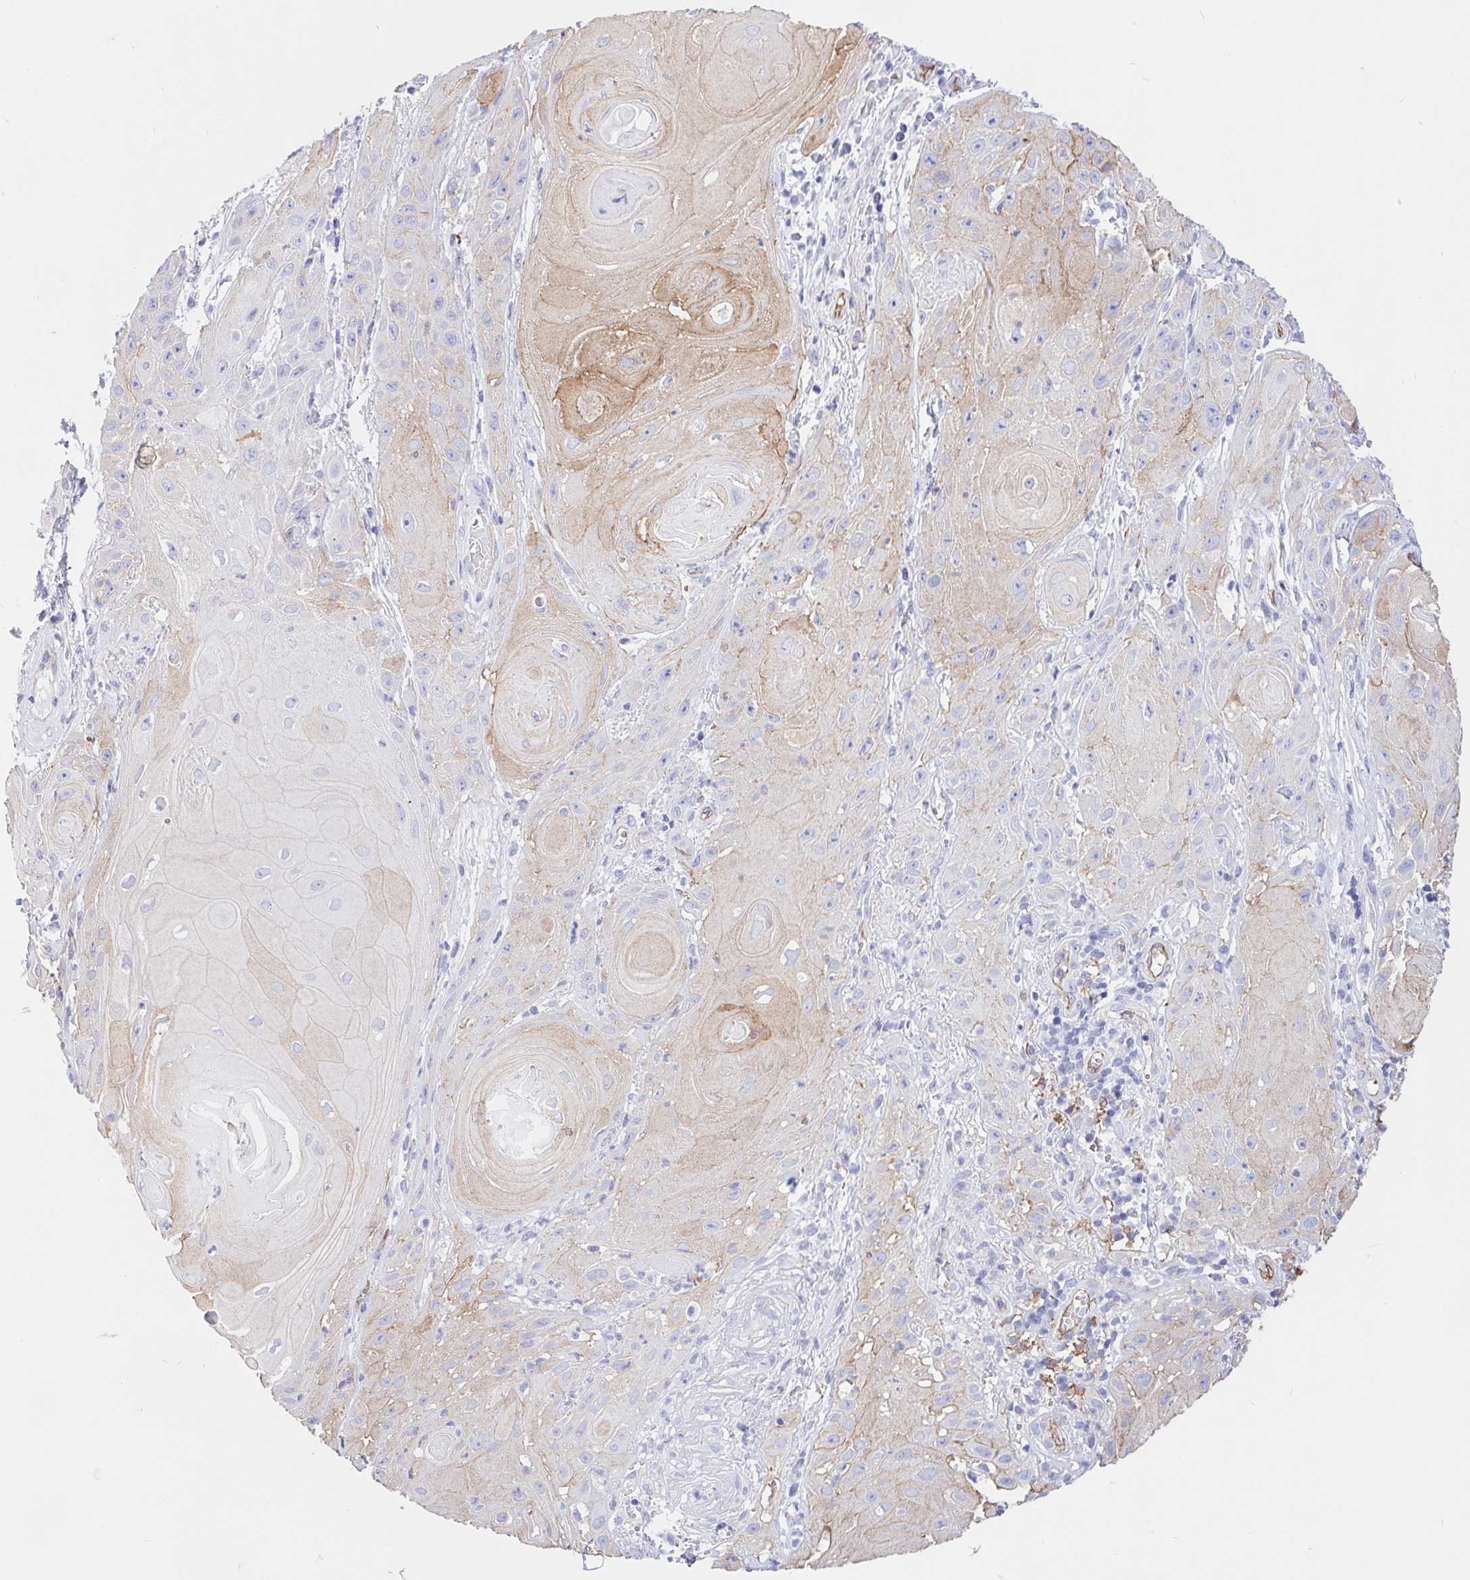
{"staining": {"intensity": "weak", "quantity": "<25%", "location": "cytoplasmic/membranous"}, "tissue": "skin cancer", "cell_type": "Tumor cells", "image_type": "cancer", "snomed": [{"axis": "morphology", "description": "Squamous cell carcinoma, NOS"}, {"axis": "topography", "description": "Skin"}], "caption": "Squamous cell carcinoma (skin) was stained to show a protein in brown. There is no significant expression in tumor cells.", "gene": "LIMCH1", "patient": {"sex": "male", "age": 62}}